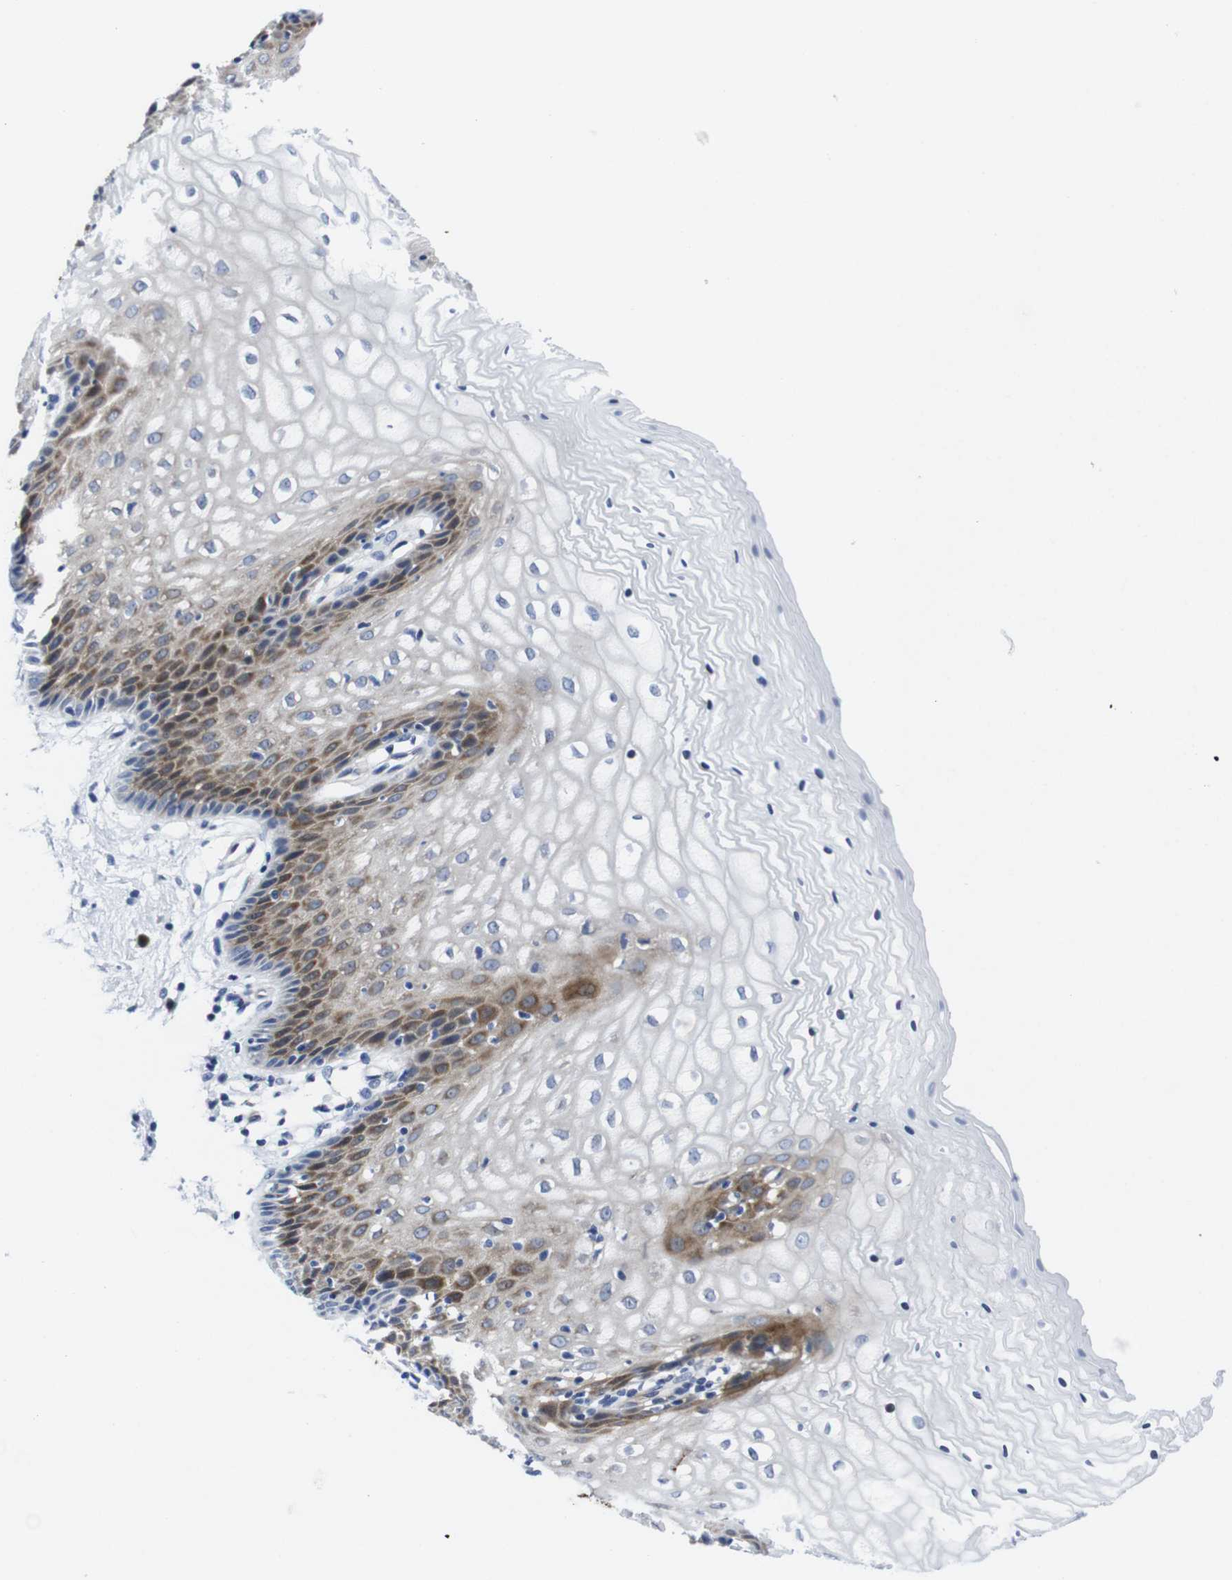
{"staining": {"intensity": "moderate", "quantity": "25%-75%", "location": "cytoplasmic/membranous"}, "tissue": "vagina", "cell_type": "Squamous epithelial cells", "image_type": "normal", "snomed": [{"axis": "morphology", "description": "Normal tissue, NOS"}, {"axis": "topography", "description": "Vagina"}], "caption": "Moderate cytoplasmic/membranous expression for a protein is seen in about 25%-75% of squamous epithelial cells of benign vagina using immunohistochemistry (IHC).", "gene": "EIF4A1", "patient": {"sex": "female", "age": 34}}